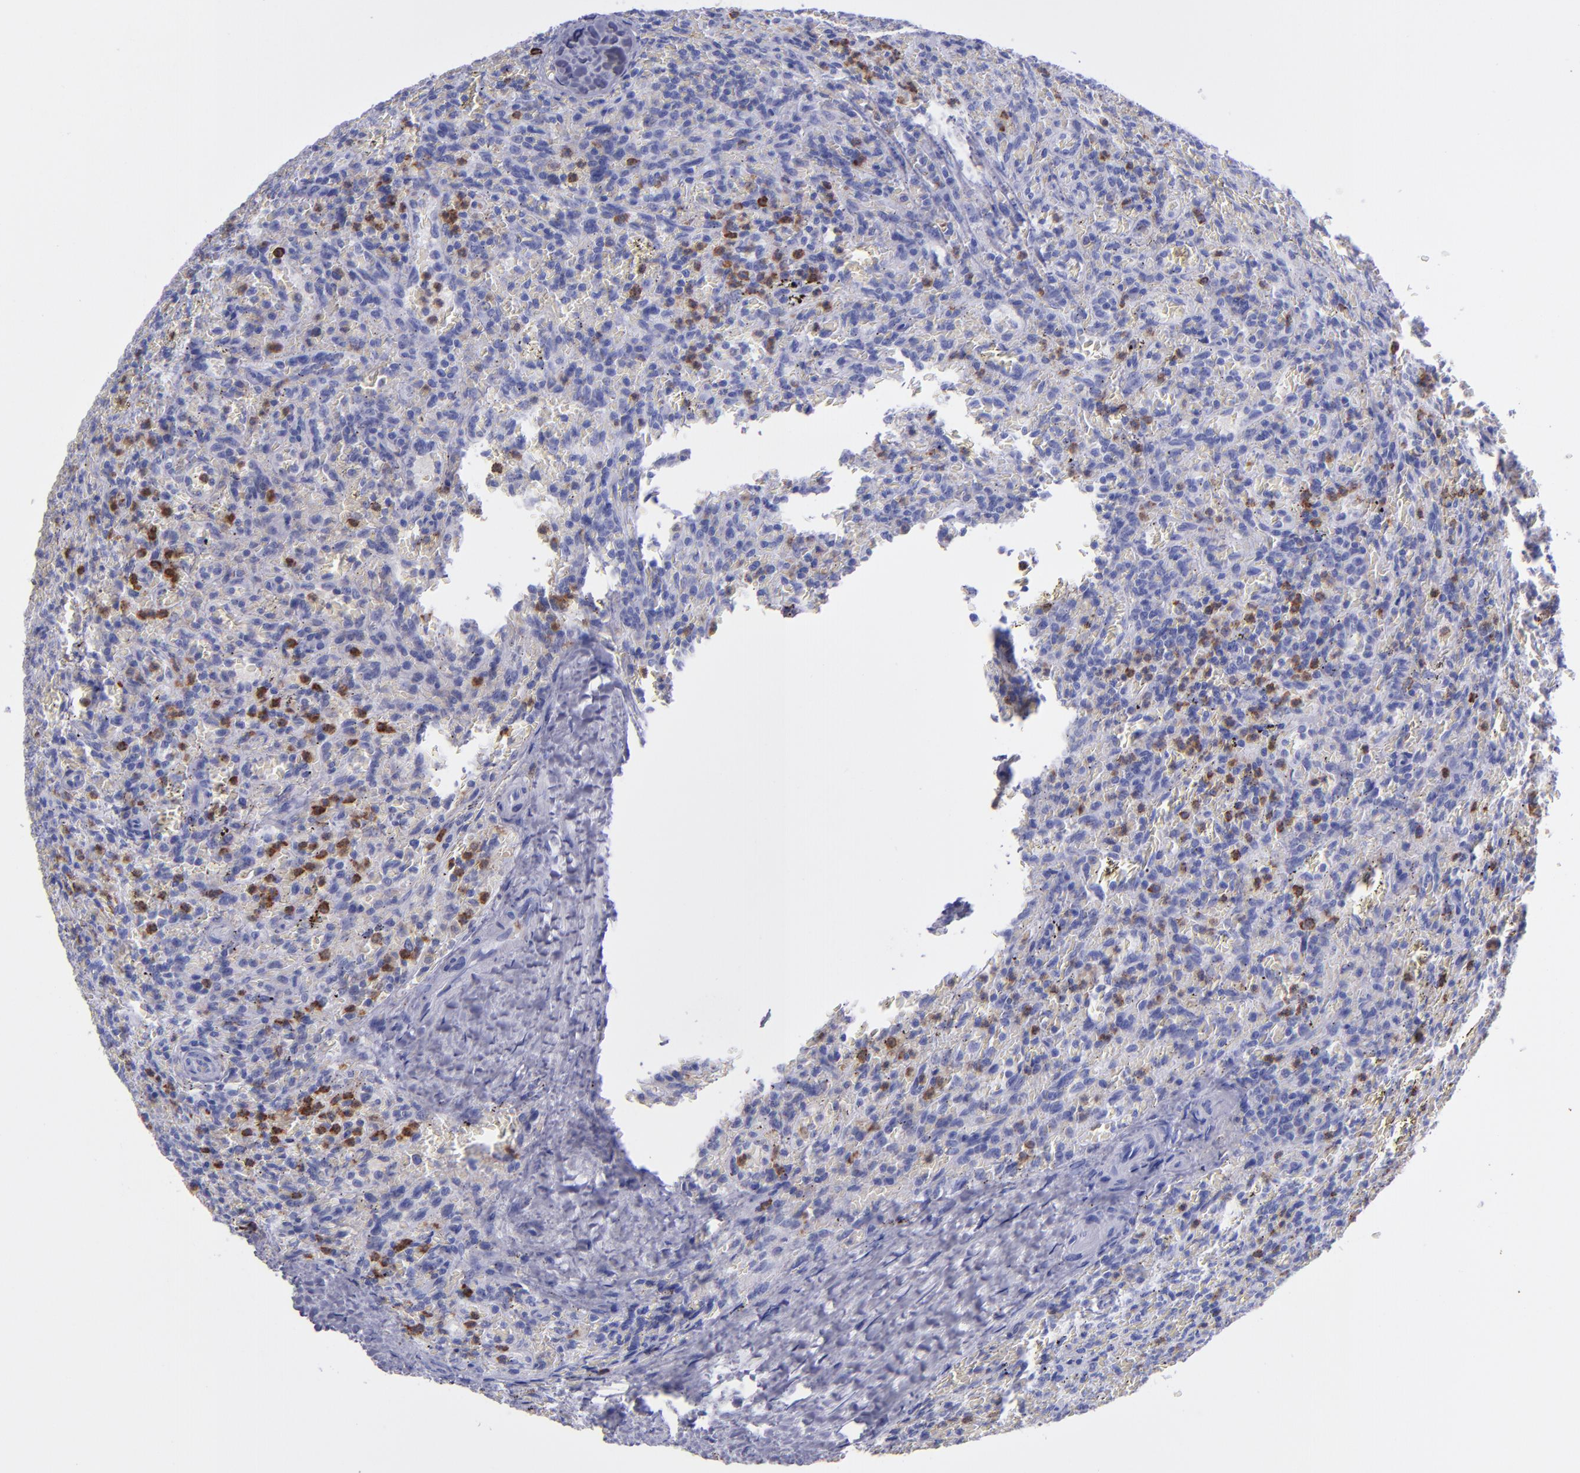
{"staining": {"intensity": "negative", "quantity": "none", "location": "none"}, "tissue": "lymphoma", "cell_type": "Tumor cells", "image_type": "cancer", "snomed": [{"axis": "morphology", "description": "Malignant lymphoma, non-Hodgkin's type, Low grade"}, {"axis": "topography", "description": "Spleen"}], "caption": "This is an immunohistochemistry histopathology image of human lymphoma. There is no staining in tumor cells.", "gene": "CR1", "patient": {"sex": "female", "age": 64}}